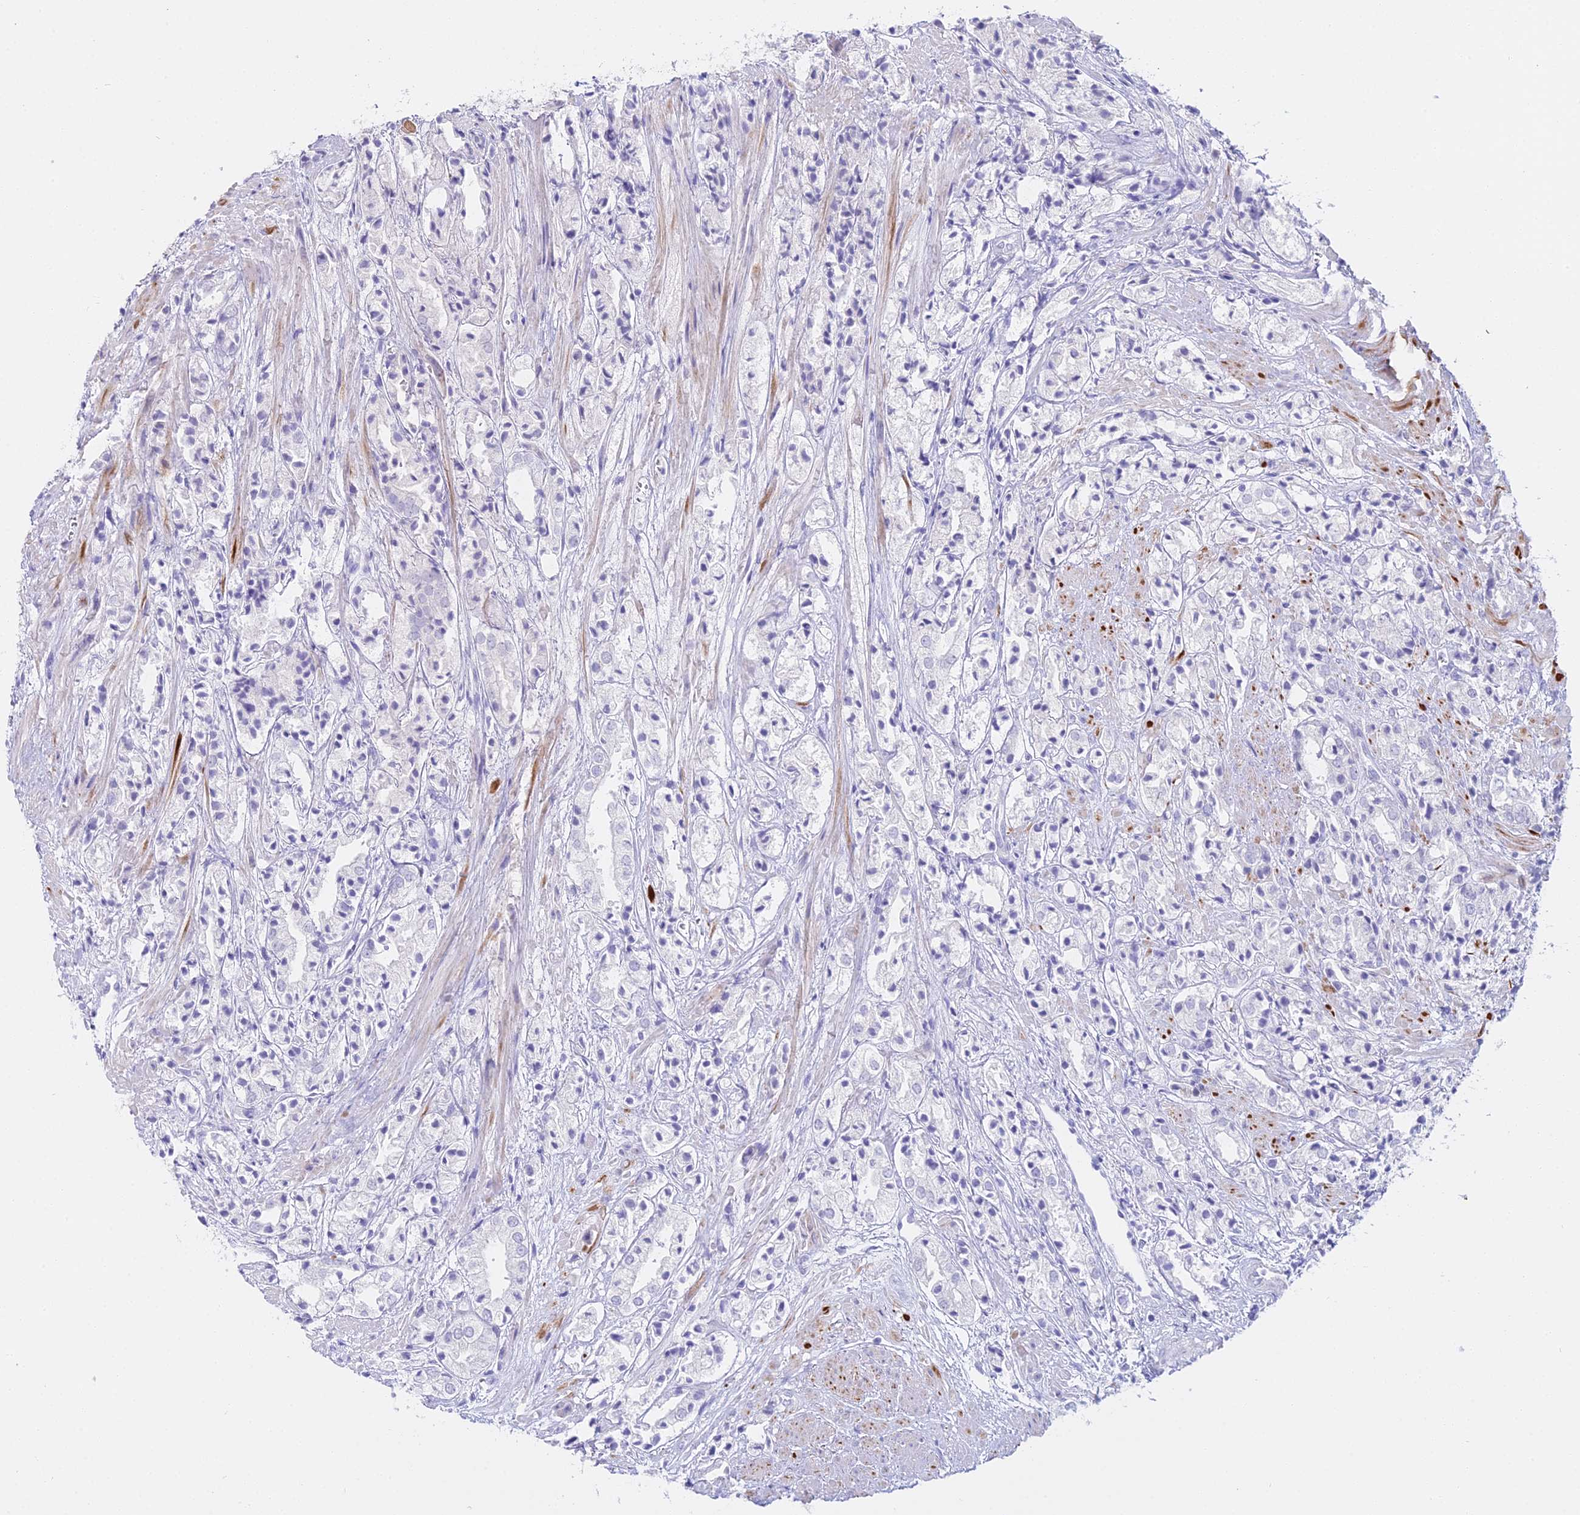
{"staining": {"intensity": "negative", "quantity": "none", "location": "none"}, "tissue": "prostate cancer", "cell_type": "Tumor cells", "image_type": "cancer", "snomed": [{"axis": "morphology", "description": "Adenocarcinoma, High grade"}, {"axis": "topography", "description": "Prostate"}], "caption": "Prostate cancer (adenocarcinoma (high-grade)) was stained to show a protein in brown. There is no significant expression in tumor cells.", "gene": "ALPP", "patient": {"sex": "male", "age": 50}}